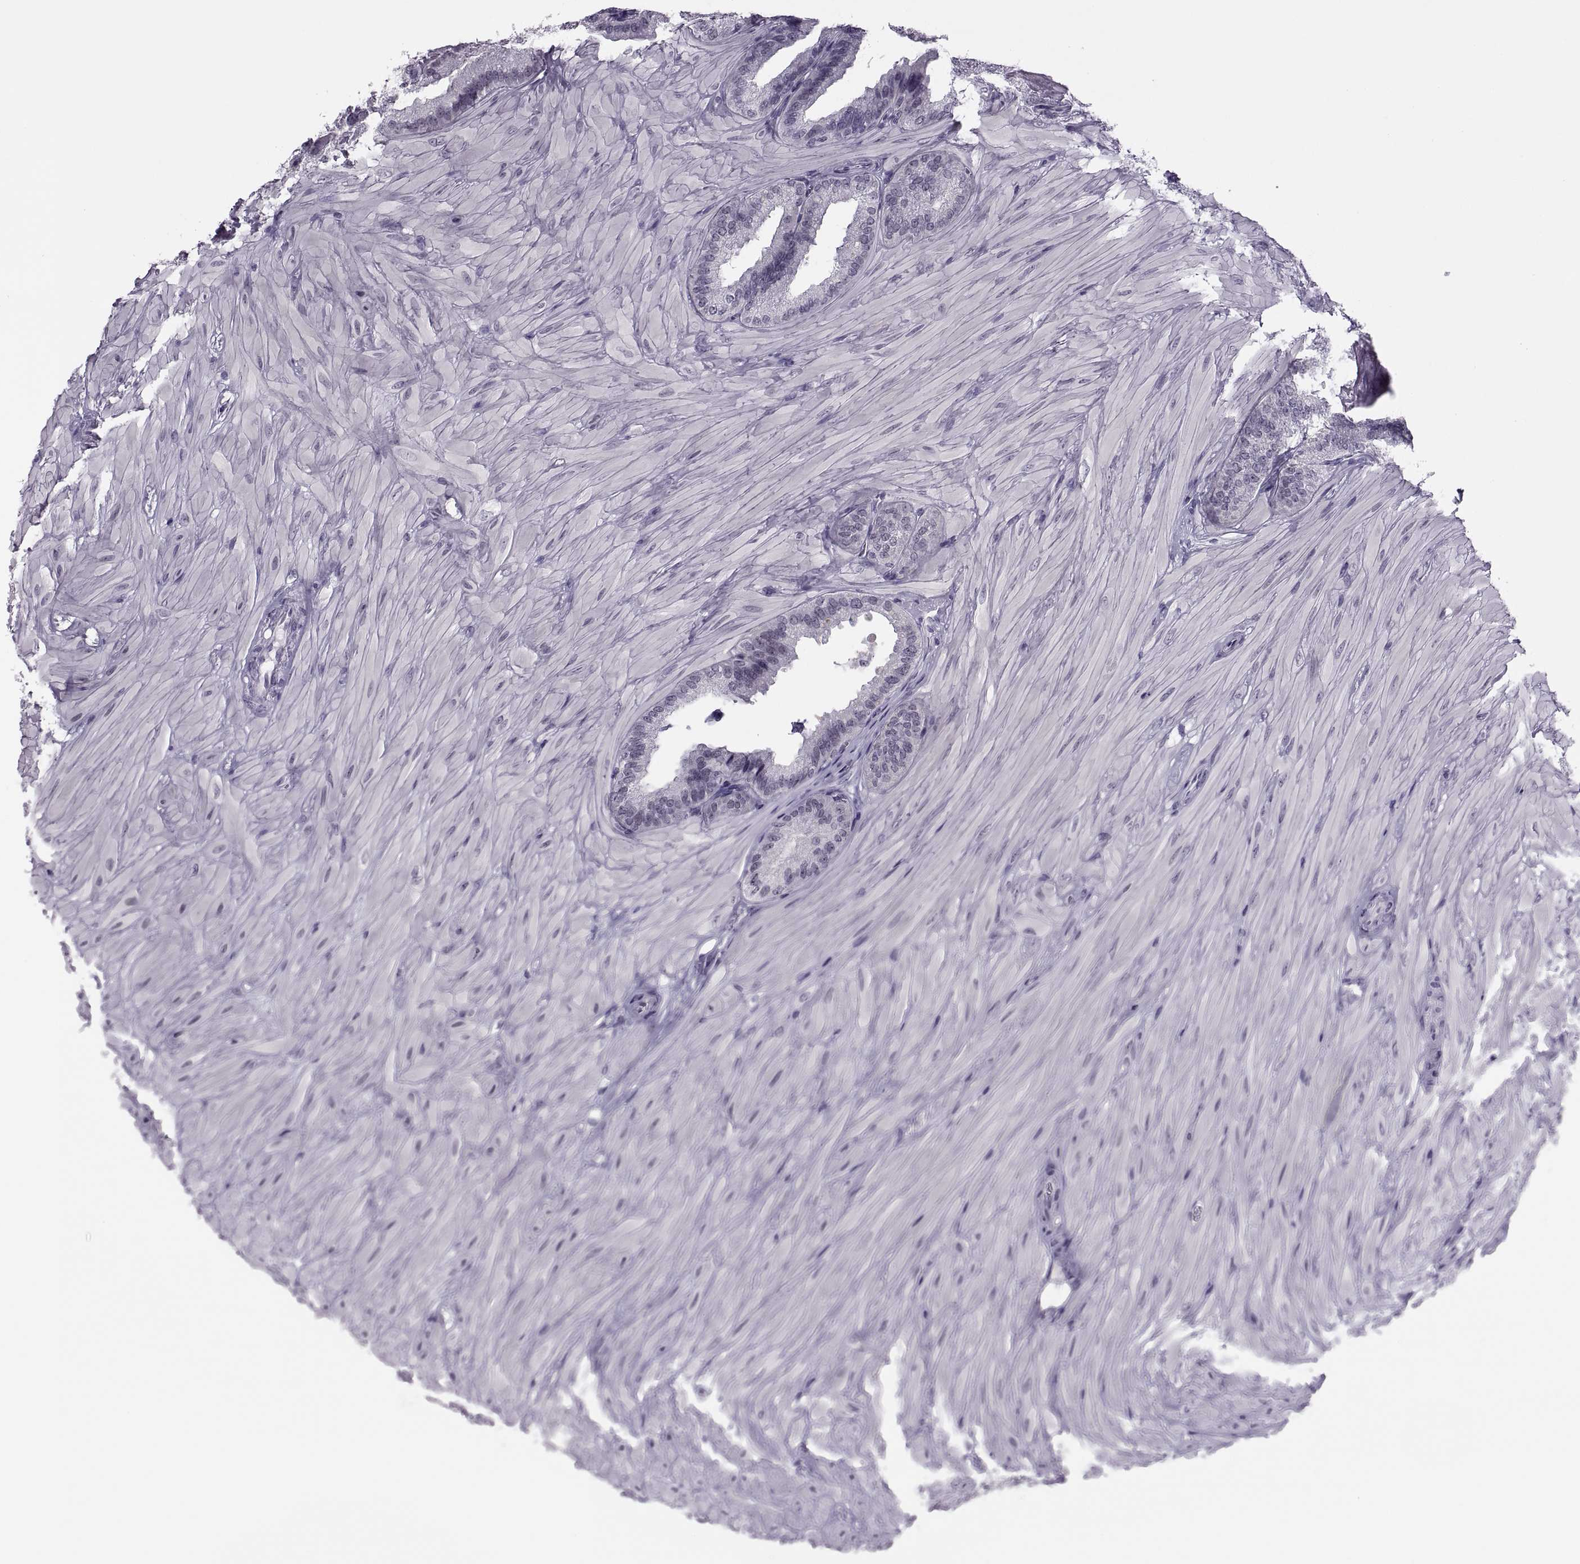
{"staining": {"intensity": "negative", "quantity": "none", "location": "none"}, "tissue": "seminal vesicle", "cell_type": "Glandular cells", "image_type": "normal", "snomed": [{"axis": "morphology", "description": "Normal tissue, NOS"}, {"axis": "topography", "description": "Seminal veicle"}], "caption": "High magnification brightfield microscopy of benign seminal vesicle stained with DAB (3,3'-diaminobenzidine) (brown) and counterstained with hematoxylin (blue): glandular cells show no significant positivity.", "gene": "SYNGR4", "patient": {"sex": "male", "age": 37}}